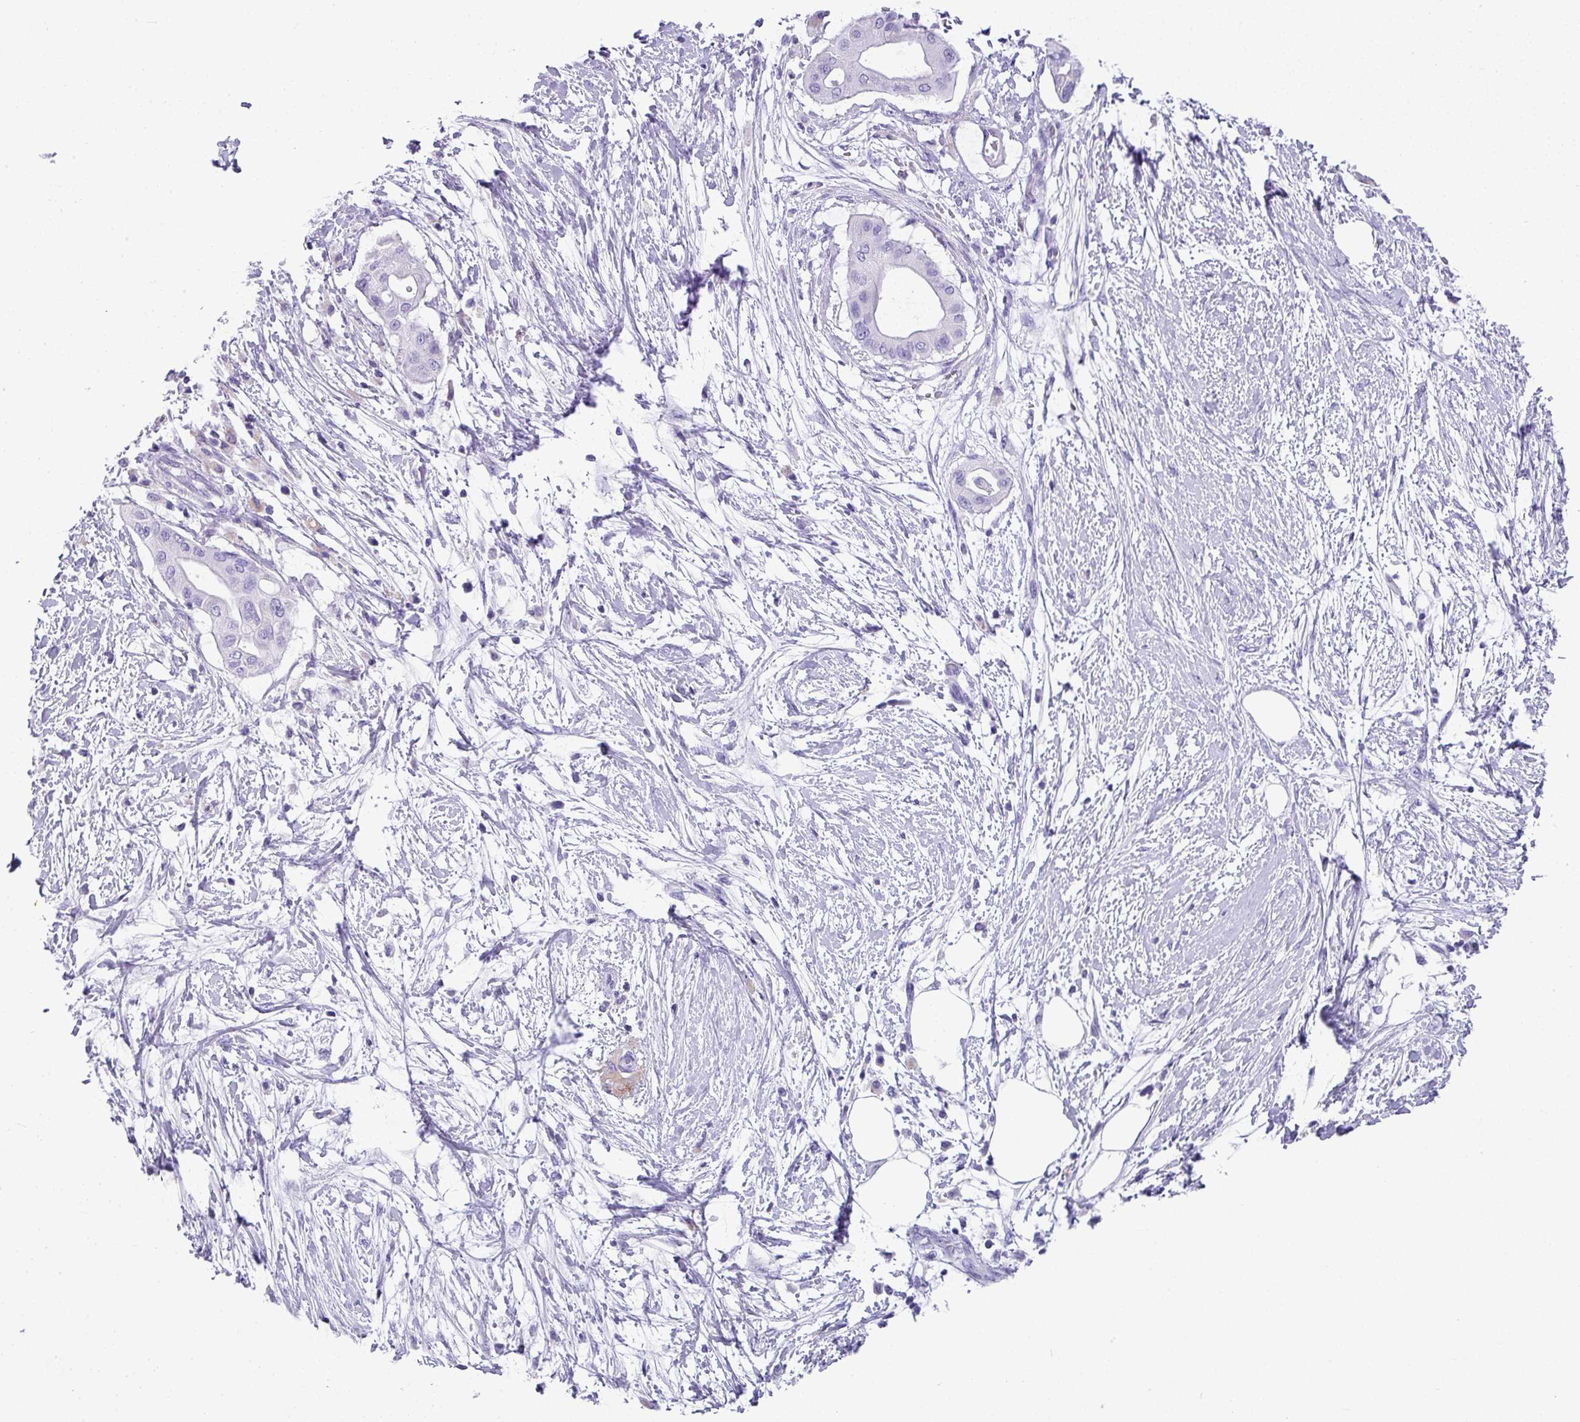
{"staining": {"intensity": "negative", "quantity": "none", "location": "none"}, "tissue": "pancreatic cancer", "cell_type": "Tumor cells", "image_type": "cancer", "snomed": [{"axis": "morphology", "description": "Adenocarcinoma, NOS"}, {"axis": "topography", "description": "Pancreas"}], "caption": "IHC photomicrograph of pancreatic cancer stained for a protein (brown), which exhibits no positivity in tumor cells. The staining is performed using DAB brown chromogen with nuclei counter-stained in using hematoxylin.", "gene": "ZNF568", "patient": {"sex": "male", "age": 68}}